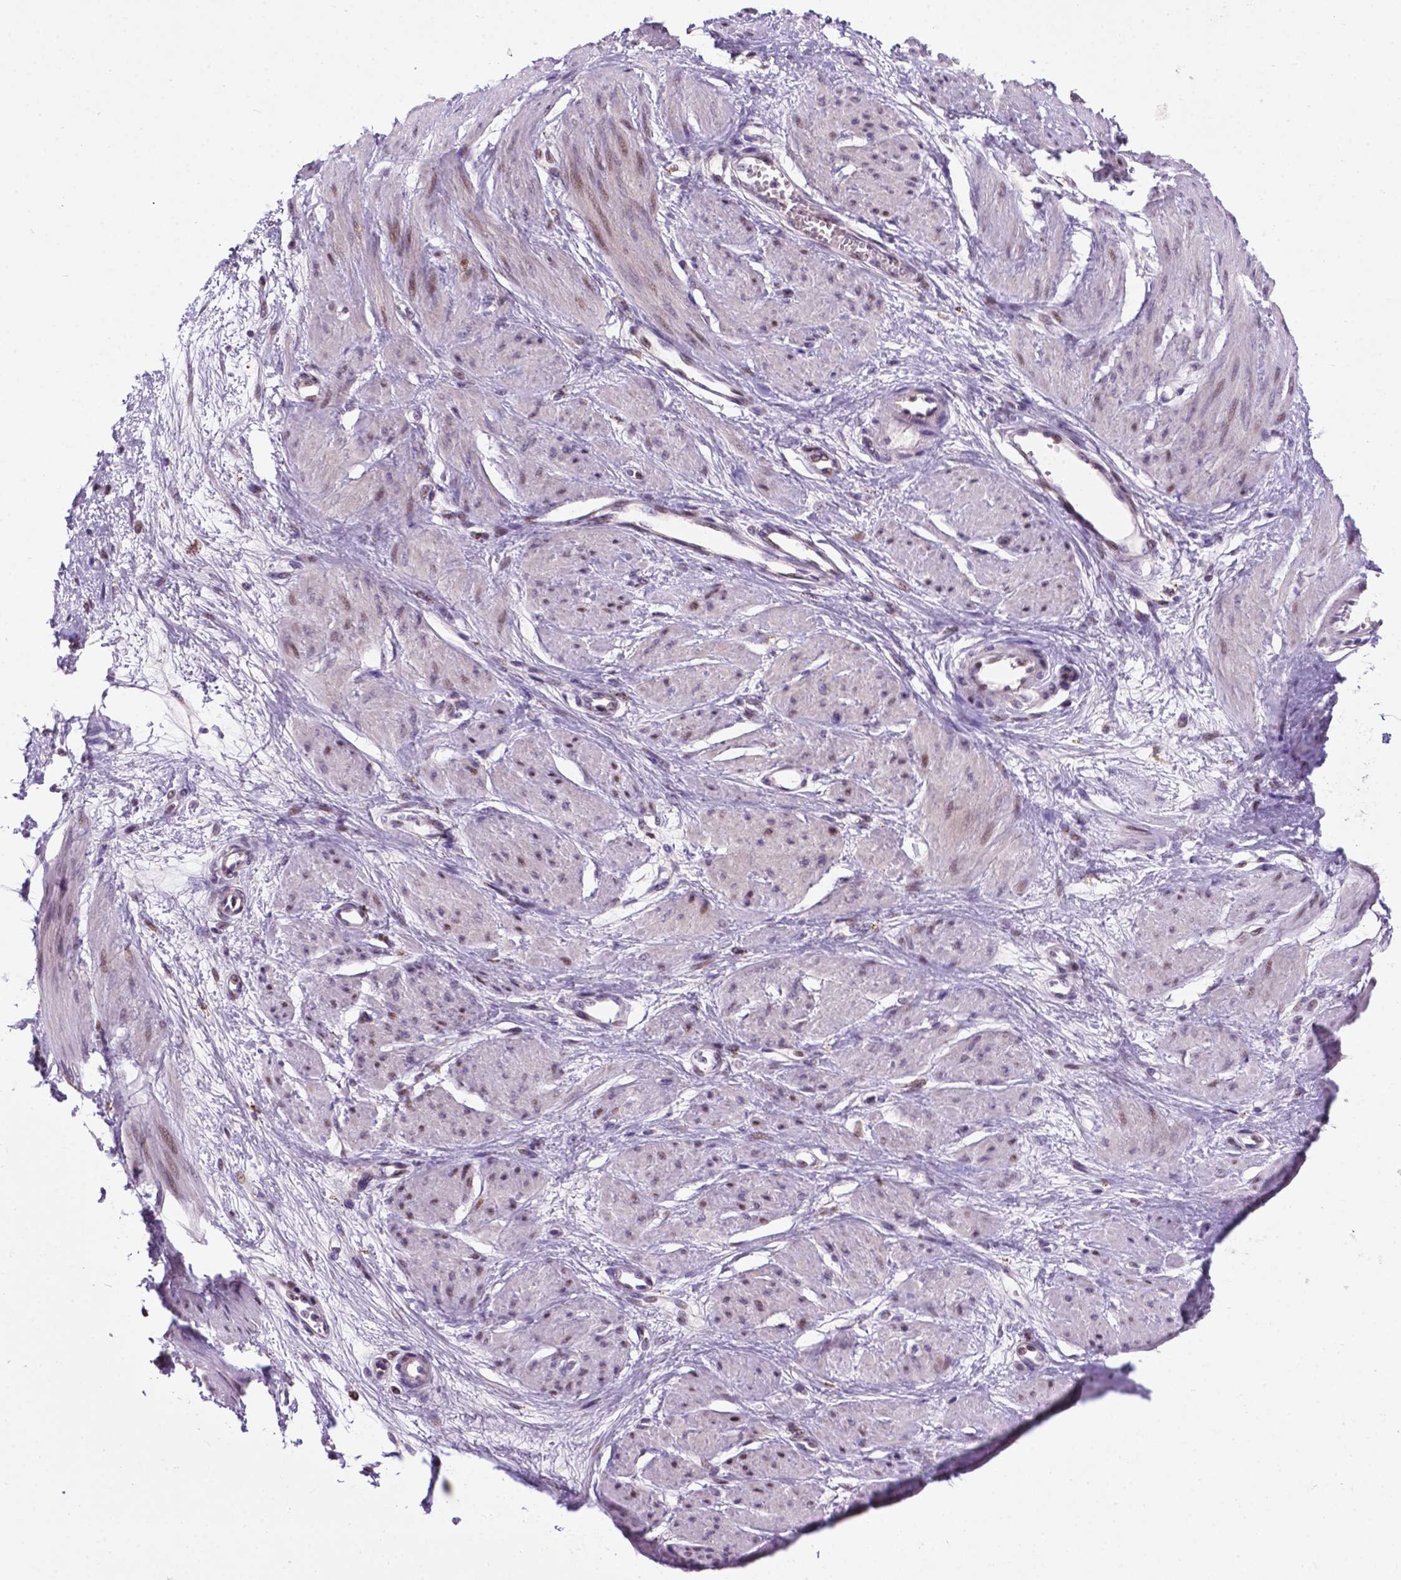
{"staining": {"intensity": "weak", "quantity": "<25%", "location": "nuclear"}, "tissue": "smooth muscle", "cell_type": "Smooth muscle cells", "image_type": "normal", "snomed": [{"axis": "morphology", "description": "Normal tissue, NOS"}, {"axis": "topography", "description": "Smooth muscle"}, {"axis": "topography", "description": "Uterus"}], "caption": "Smooth muscle cells are negative for protein expression in benign human smooth muscle.", "gene": "SMAD2", "patient": {"sex": "female", "age": 39}}